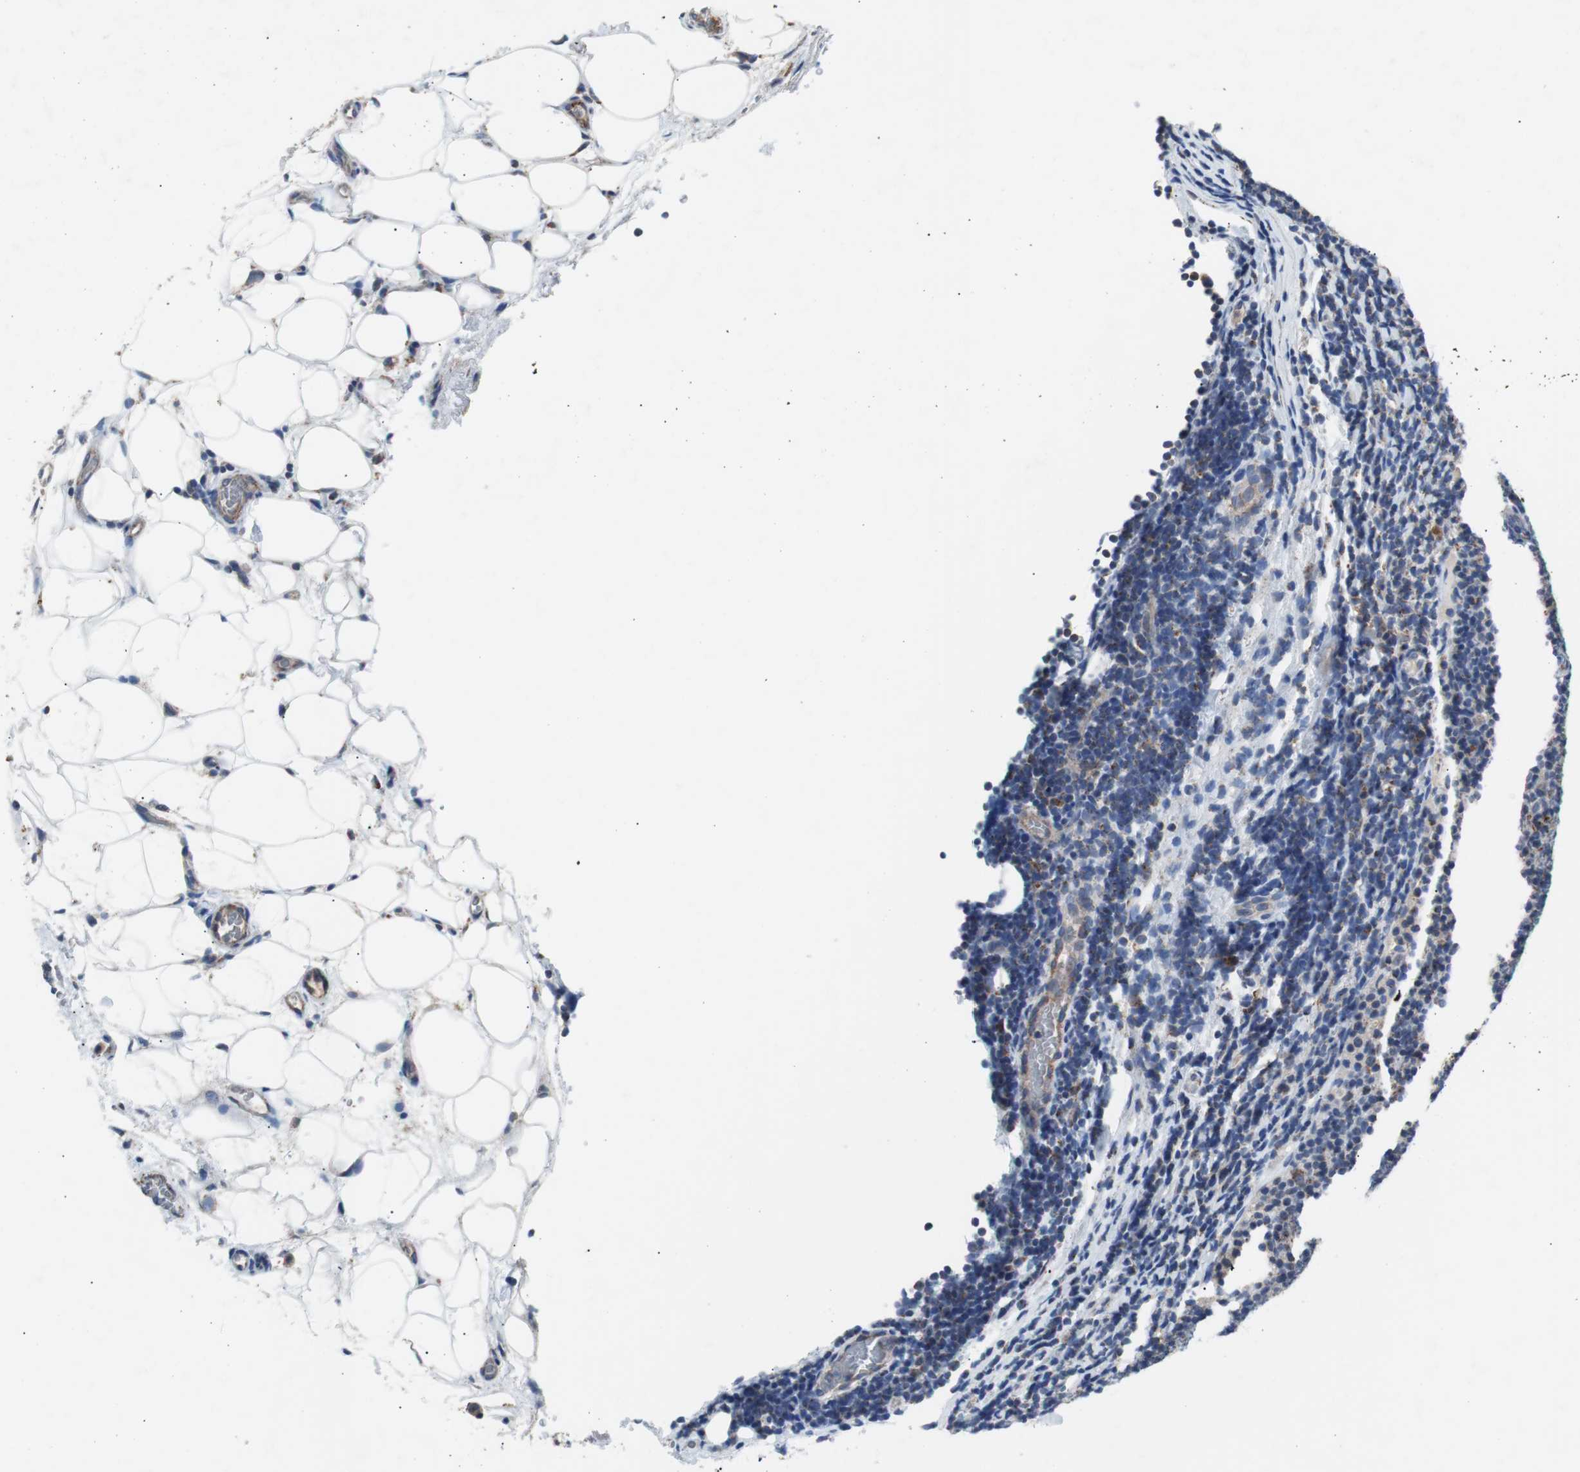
{"staining": {"intensity": "moderate", "quantity": "25%-75%", "location": "cytoplasmic/membranous"}, "tissue": "lymphoma", "cell_type": "Tumor cells", "image_type": "cancer", "snomed": [{"axis": "morphology", "description": "Malignant lymphoma, non-Hodgkin's type, Low grade"}, {"axis": "topography", "description": "Lymph node"}], "caption": "Protein expression analysis of human malignant lymphoma, non-Hodgkin's type (low-grade) reveals moderate cytoplasmic/membranous positivity in approximately 25%-75% of tumor cells. The staining was performed using DAB (3,3'-diaminobenzidine), with brown indicating positive protein expression. Nuclei are stained blue with hematoxylin.", "gene": "PITRM1", "patient": {"sex": "male", "age": 83}}